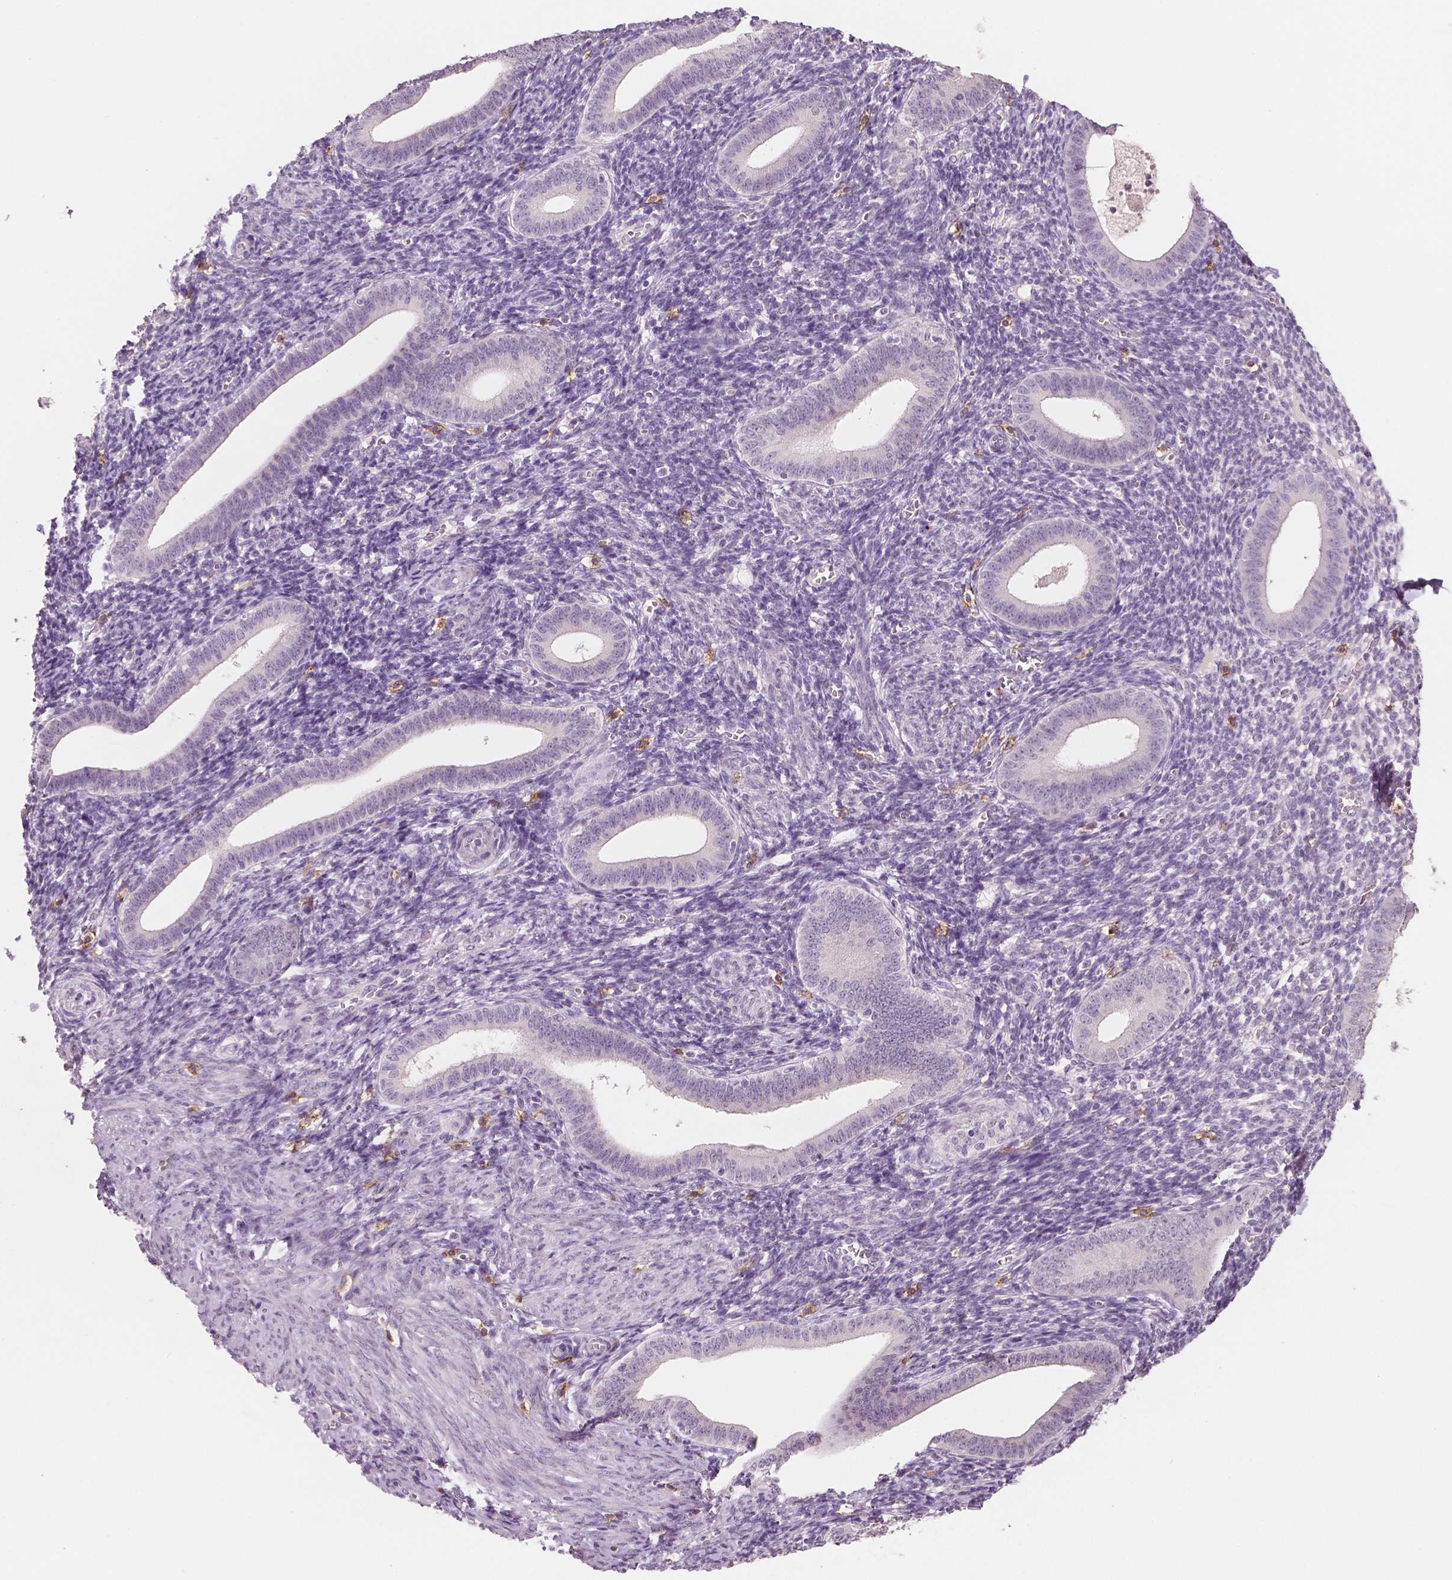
{"staining": {"intensity": "negative", "quantity": "none", "location": "none"}, "tissue": "endometrium", "cell_type": "Cells in endometrial stroma", "image_type": "normal", "snomed": [{"axis": "morphology", "description": "Normal tissue, NOS"}, {"axis": "topography", "description": "Endometrium"}], "caption": "Cells in endometrial stroma show no significant positivity in unremarkable endometrium.", "gene": "KIT", "patient": {"sex": "female", "age": 25}}